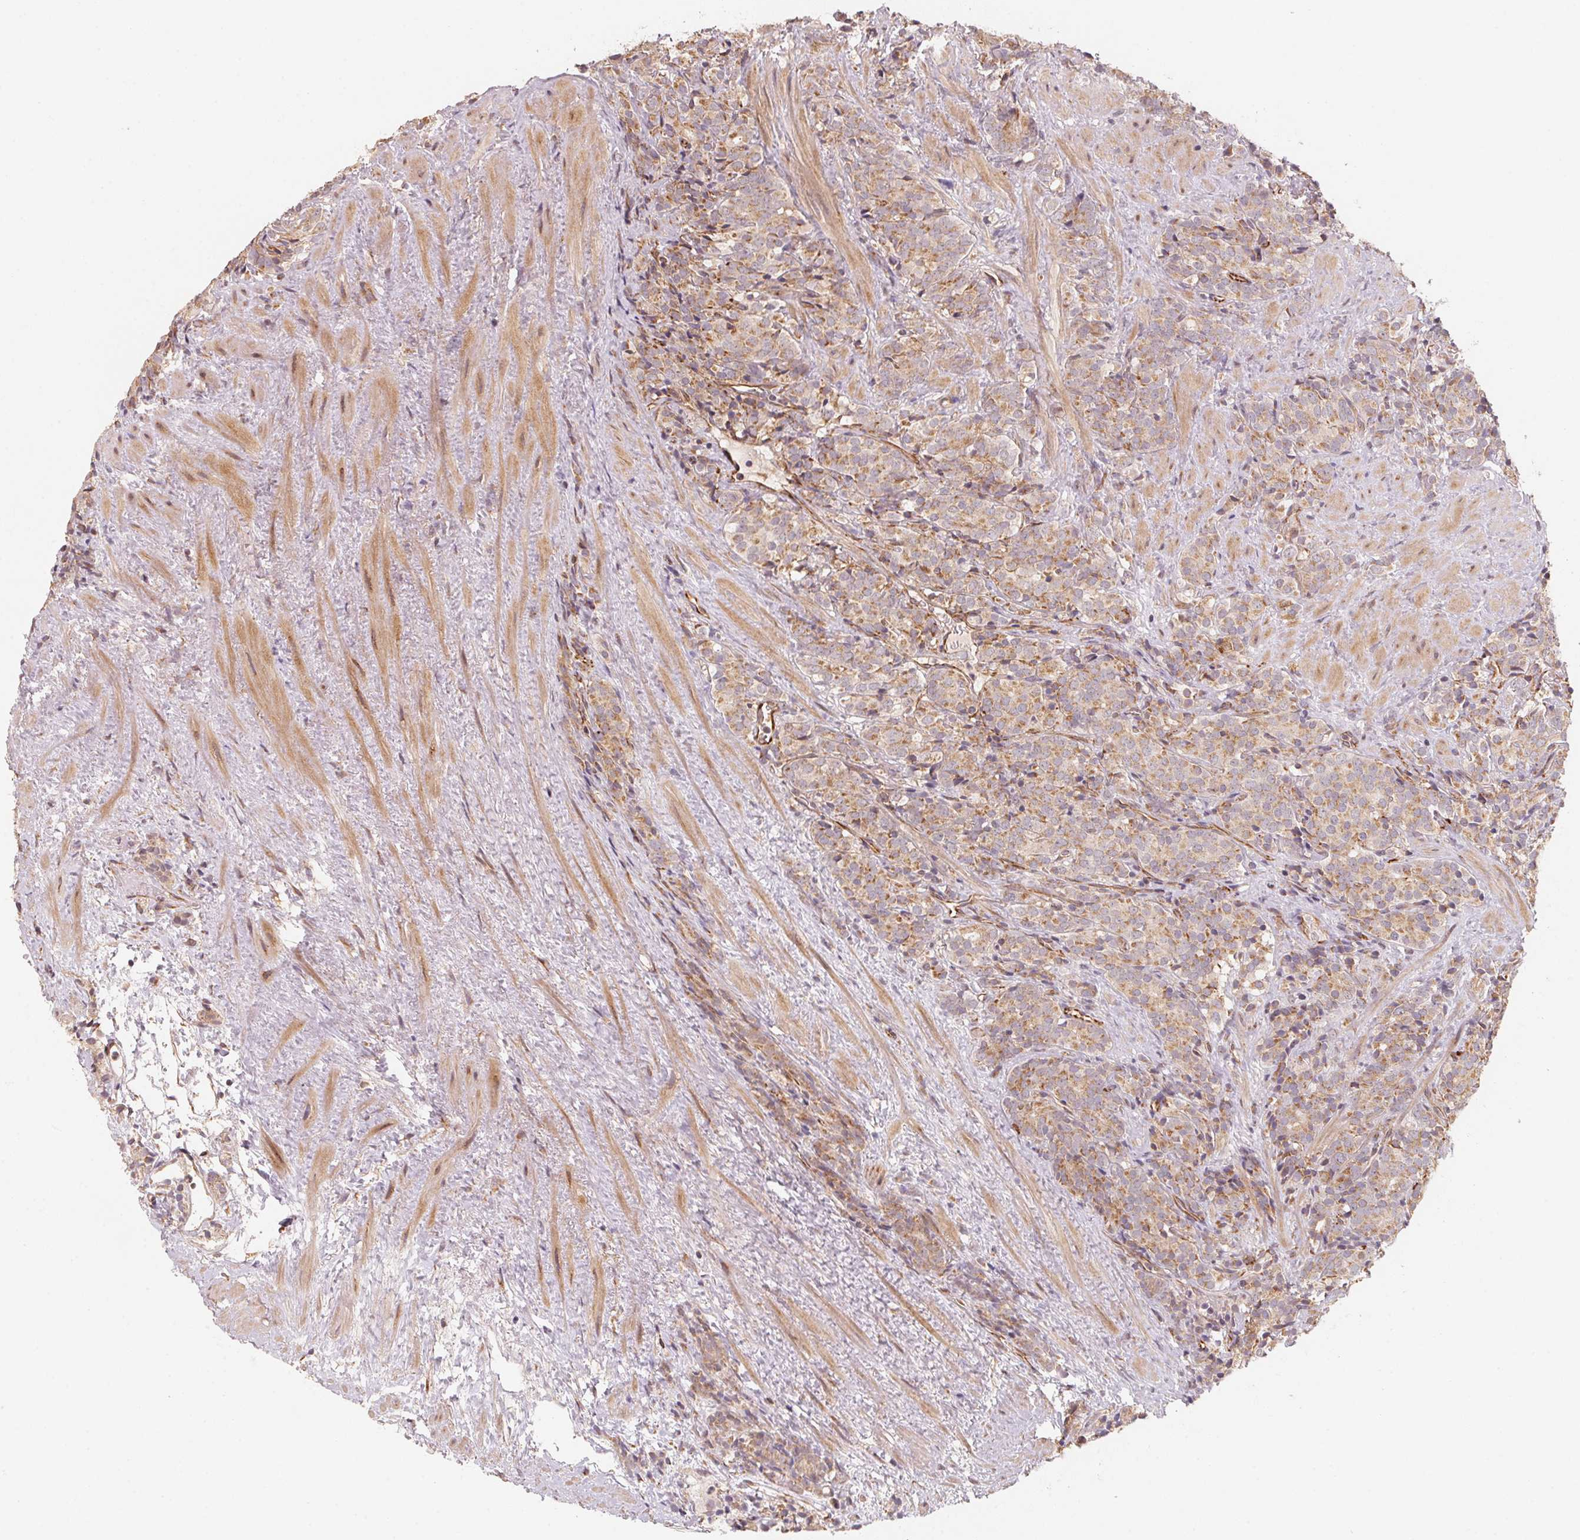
{"staining": {"intensity": "weak", "quantity": ">75%", "location": "cytoplasmic/membranous"}, "tissue": "prostate cancer", "cell_type": "Tumor cells", "image_type": "cancer", "snomed": [{"axis": "morphology", "description": "Adenocarcinoma, High grade"}, {"axis": "topography", "description": "Prostate"}], "caption": "Immunohistochemistry (IHC) of prostate adenocarcinoma (high-grade) shows low levels of weak cytoplasmic/membranous expression in about >75% of tumor cells.", "gene": "TSPAN12", "patient": {"sex": "male", "age": 84}}